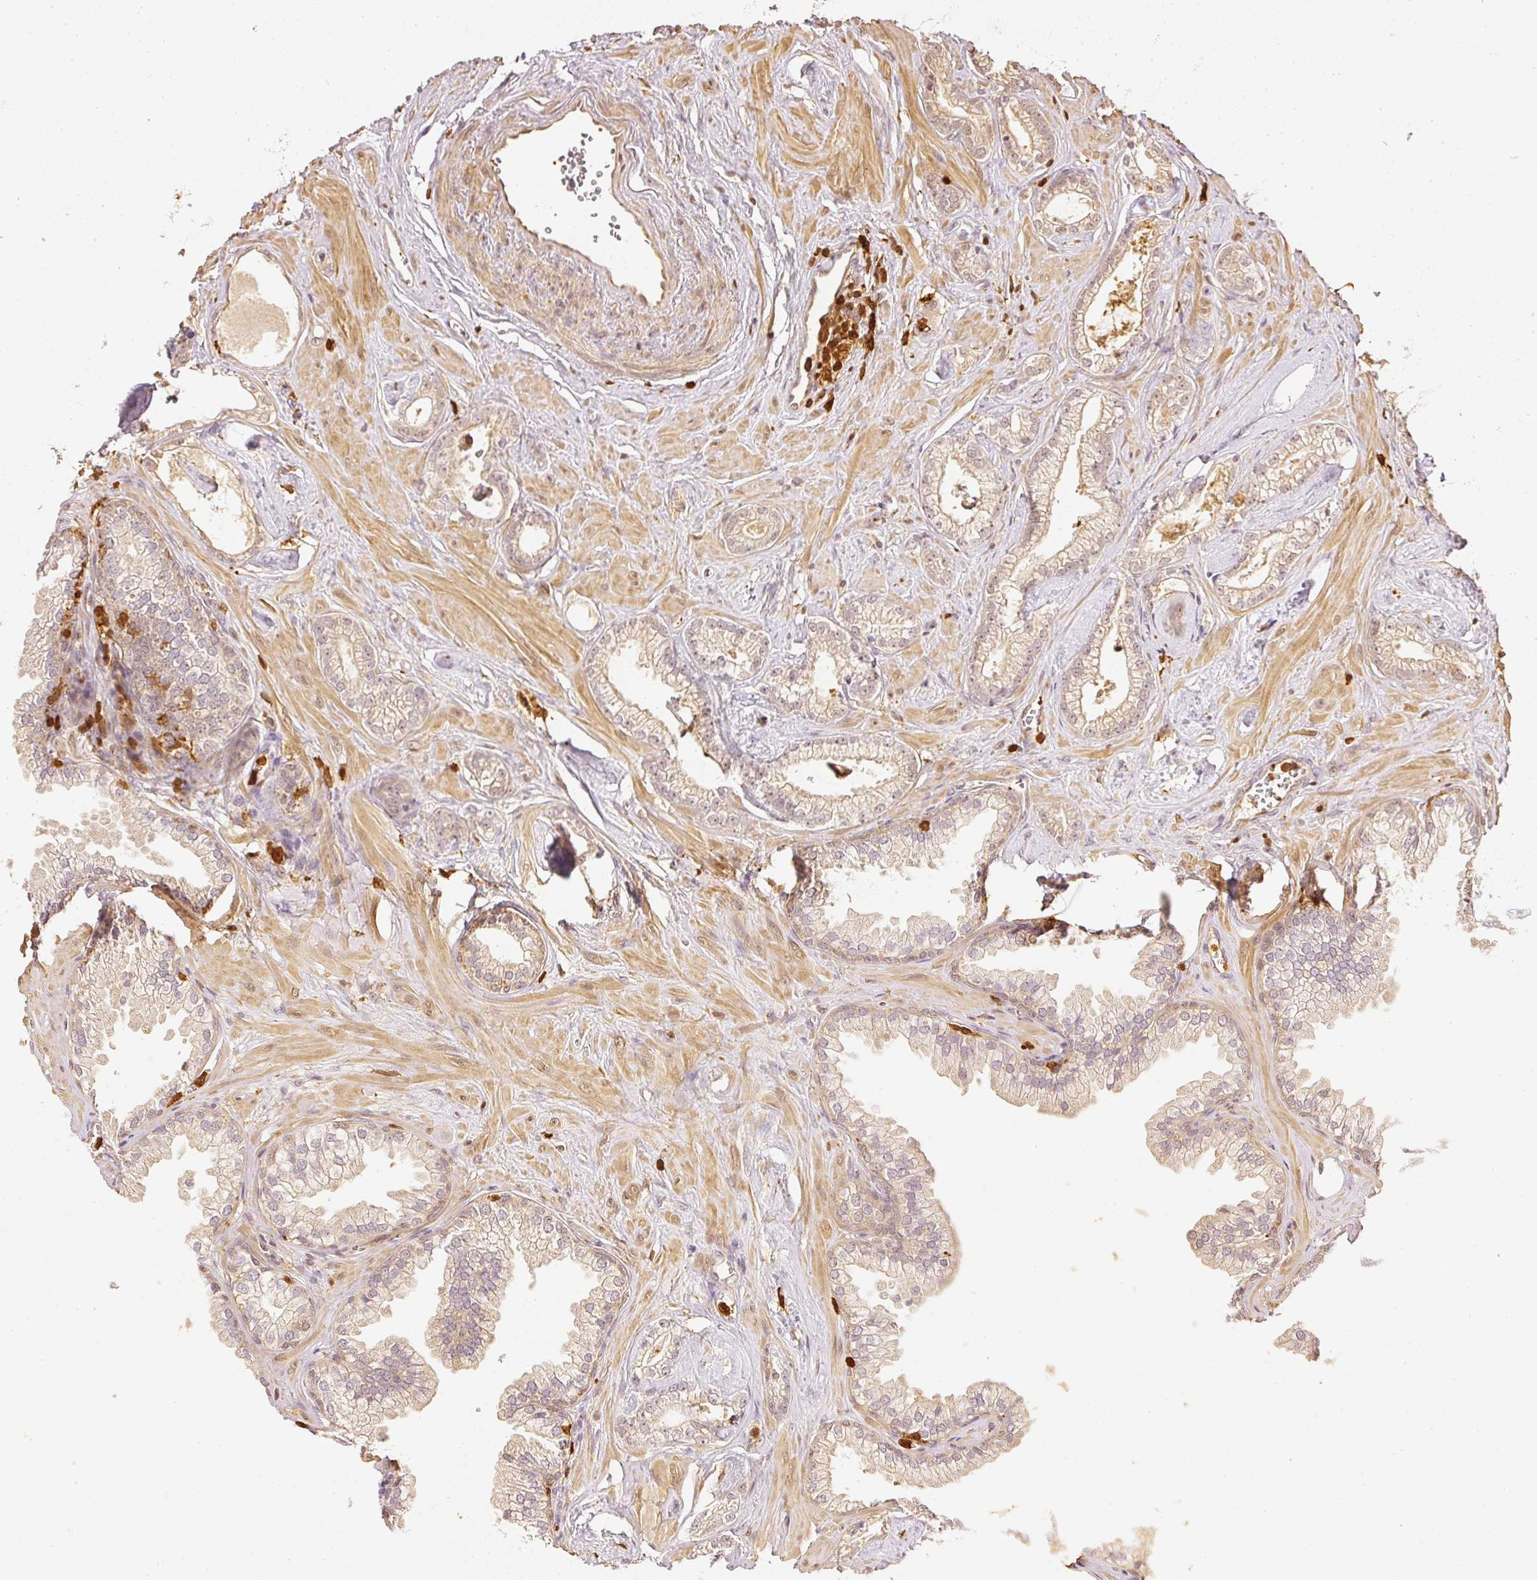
{"staining": {"intensity": "weak", "quantity": "25%-75%", "location": "cytoplasmic/membranous"}, "tissue": "prostate cancer", "cell_type": "Tumor cells", "image_type": "cancer", "snomed": [{"axis": "morphology", "description": "Adenocarcinoma, Low grade"}, {"axis": "topography", "description": "Prostate"}], "caption": "Prostate low-grade adenocarcinoma stained for a protein displays weak cytoplasmic/membranous positivity in tumor cells. The staining is performed using DAB (3,3'-diaminobenzidine) brown chromogen to label protein expression. The nuclei are counter-stained blue using hematoxylin.", "gene": "PFN1", "patient": {"sex": "male", "age": 60}}